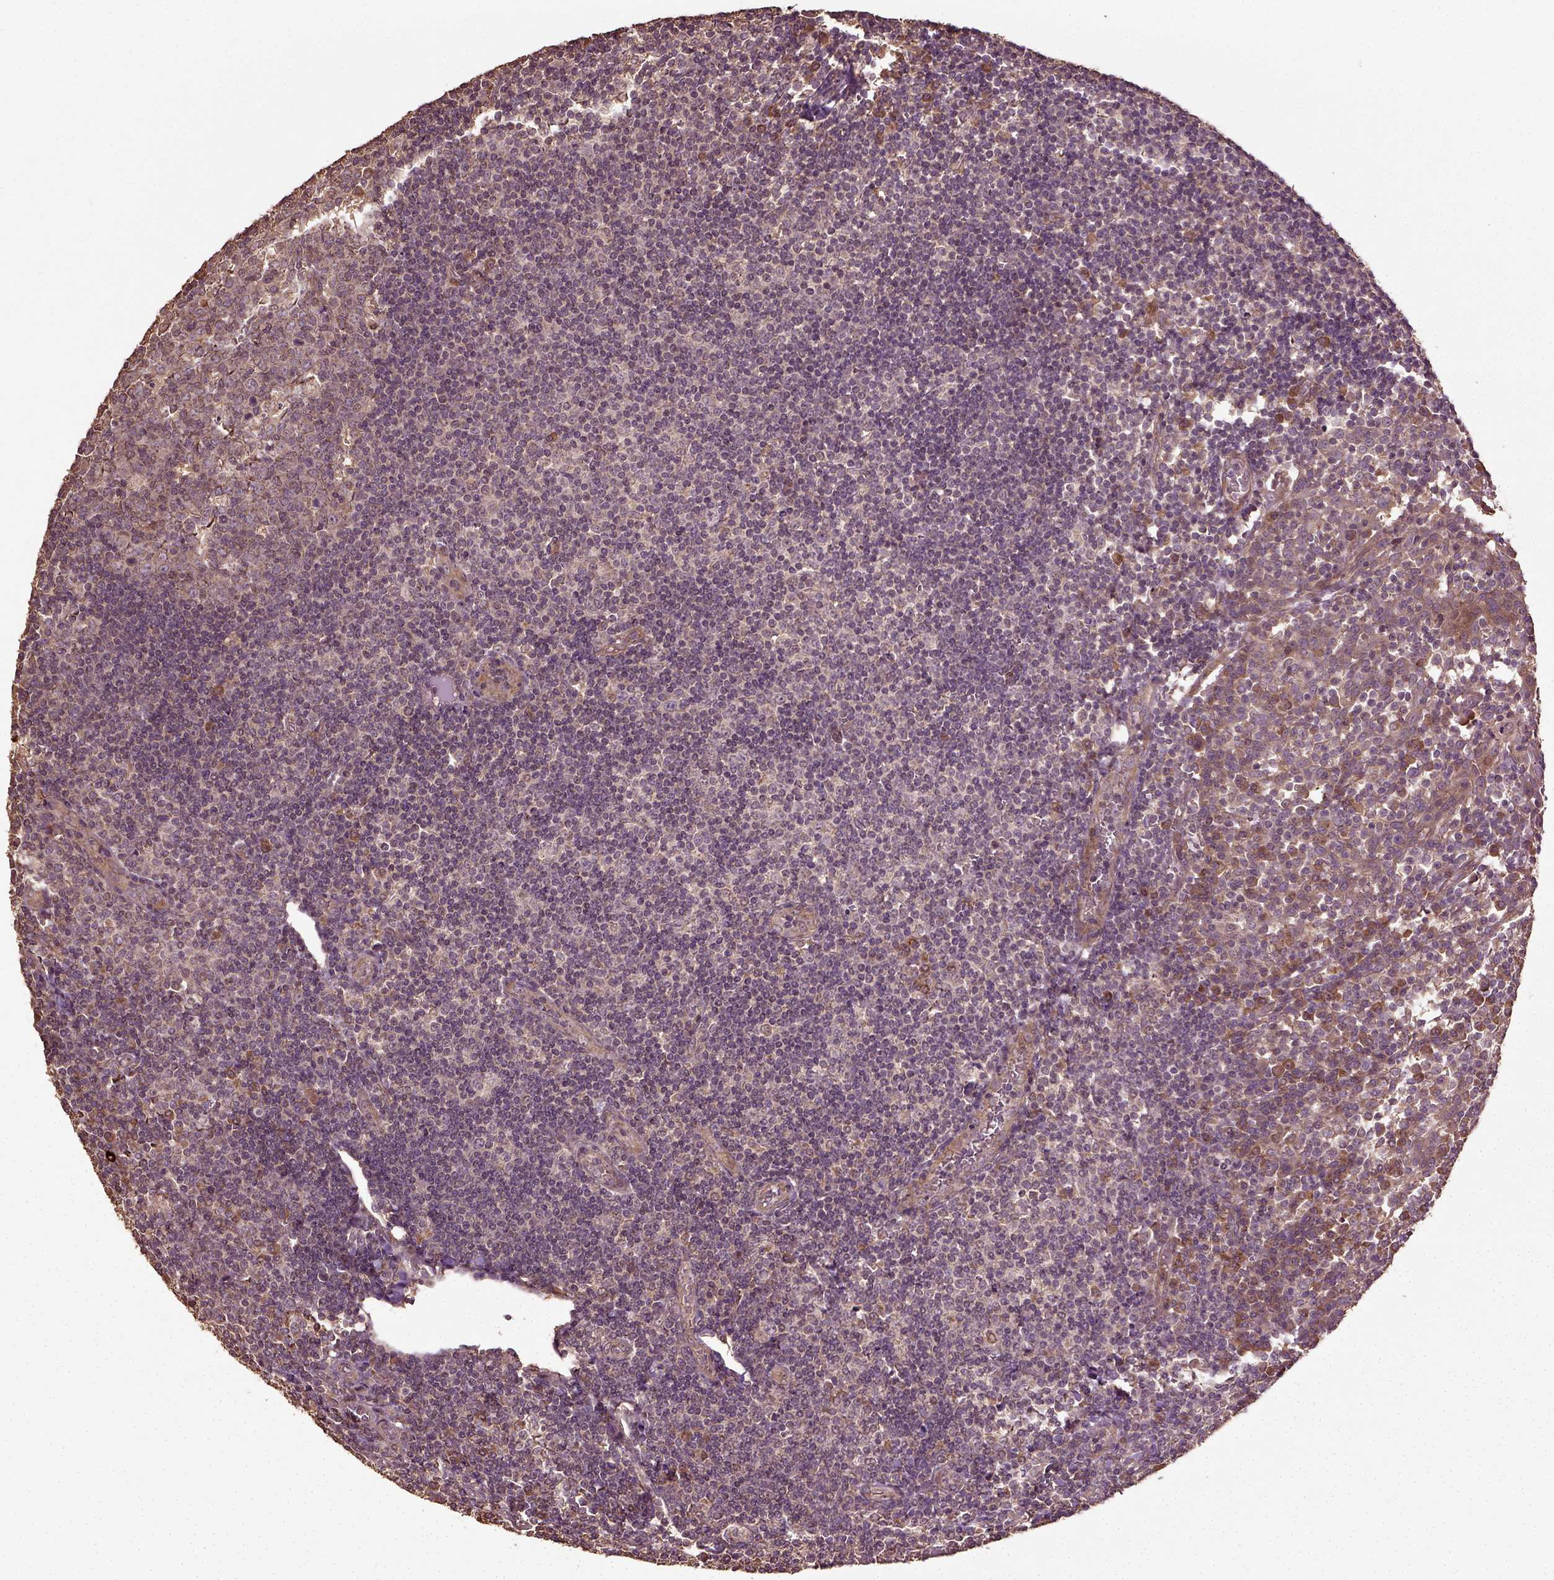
{"staining": {"intensity": "moderate", "quantity": "<25%", "location": "cytoplasmic/membranous"}, "tissue": "tonsil", "cell_type": "Germinal center cells", "image_type": "normal", "snomed": [{"axis": "morphology", "description": "Normal tissue, NOS"}, {"axis": "topography", "description": "Tonsil"}], "caption": "Brown immunohistochemical staining in benign human tonsil displays moderate cytoplasmic/membranous positivity in about <25% of germinal center cells. (DAB = brown stain, brightfield microscopy at high magnification).", "gene": "ERV3", "patient": {"sex": "female", "age": 12}}